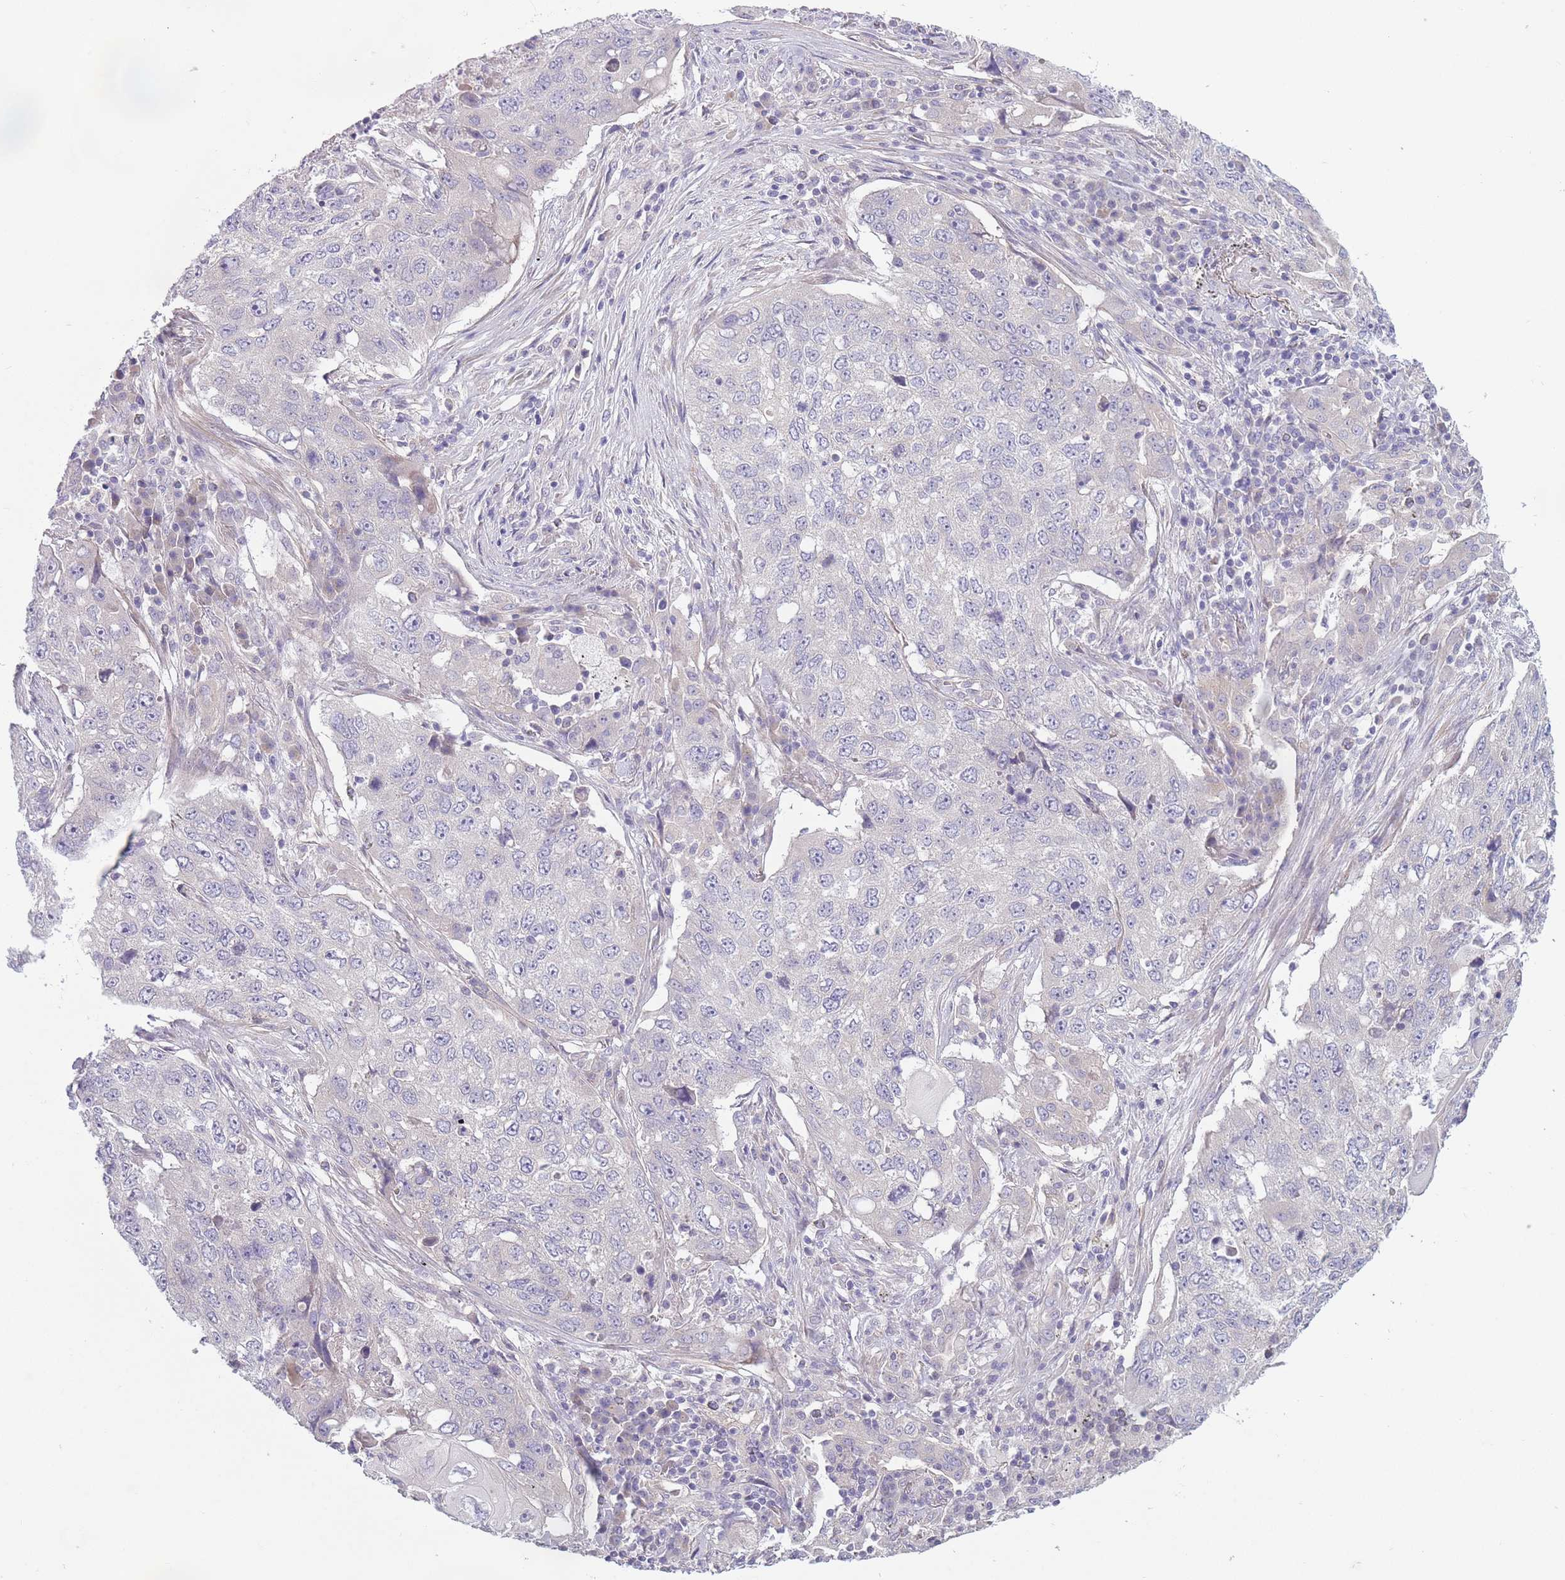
{"staining": {"intensity": "negative", "quantity": "none", "location": "none"}, "tissue": "lung cancer", "cell_type": "Tumor cells", "image_type": "cancer", "snomed": [{"axis": "morphology", "description": "Squamous cell carcinoma, NOS"}, {"axis": "topography", "description": "Lung"}], "caption": "Immunohistochemical staining of human lung squamous cell carcinoma reveals no significant expression in tumor cells.", "gene": "PNPLA5", "patient": {"sex": "female", "age": 63}}